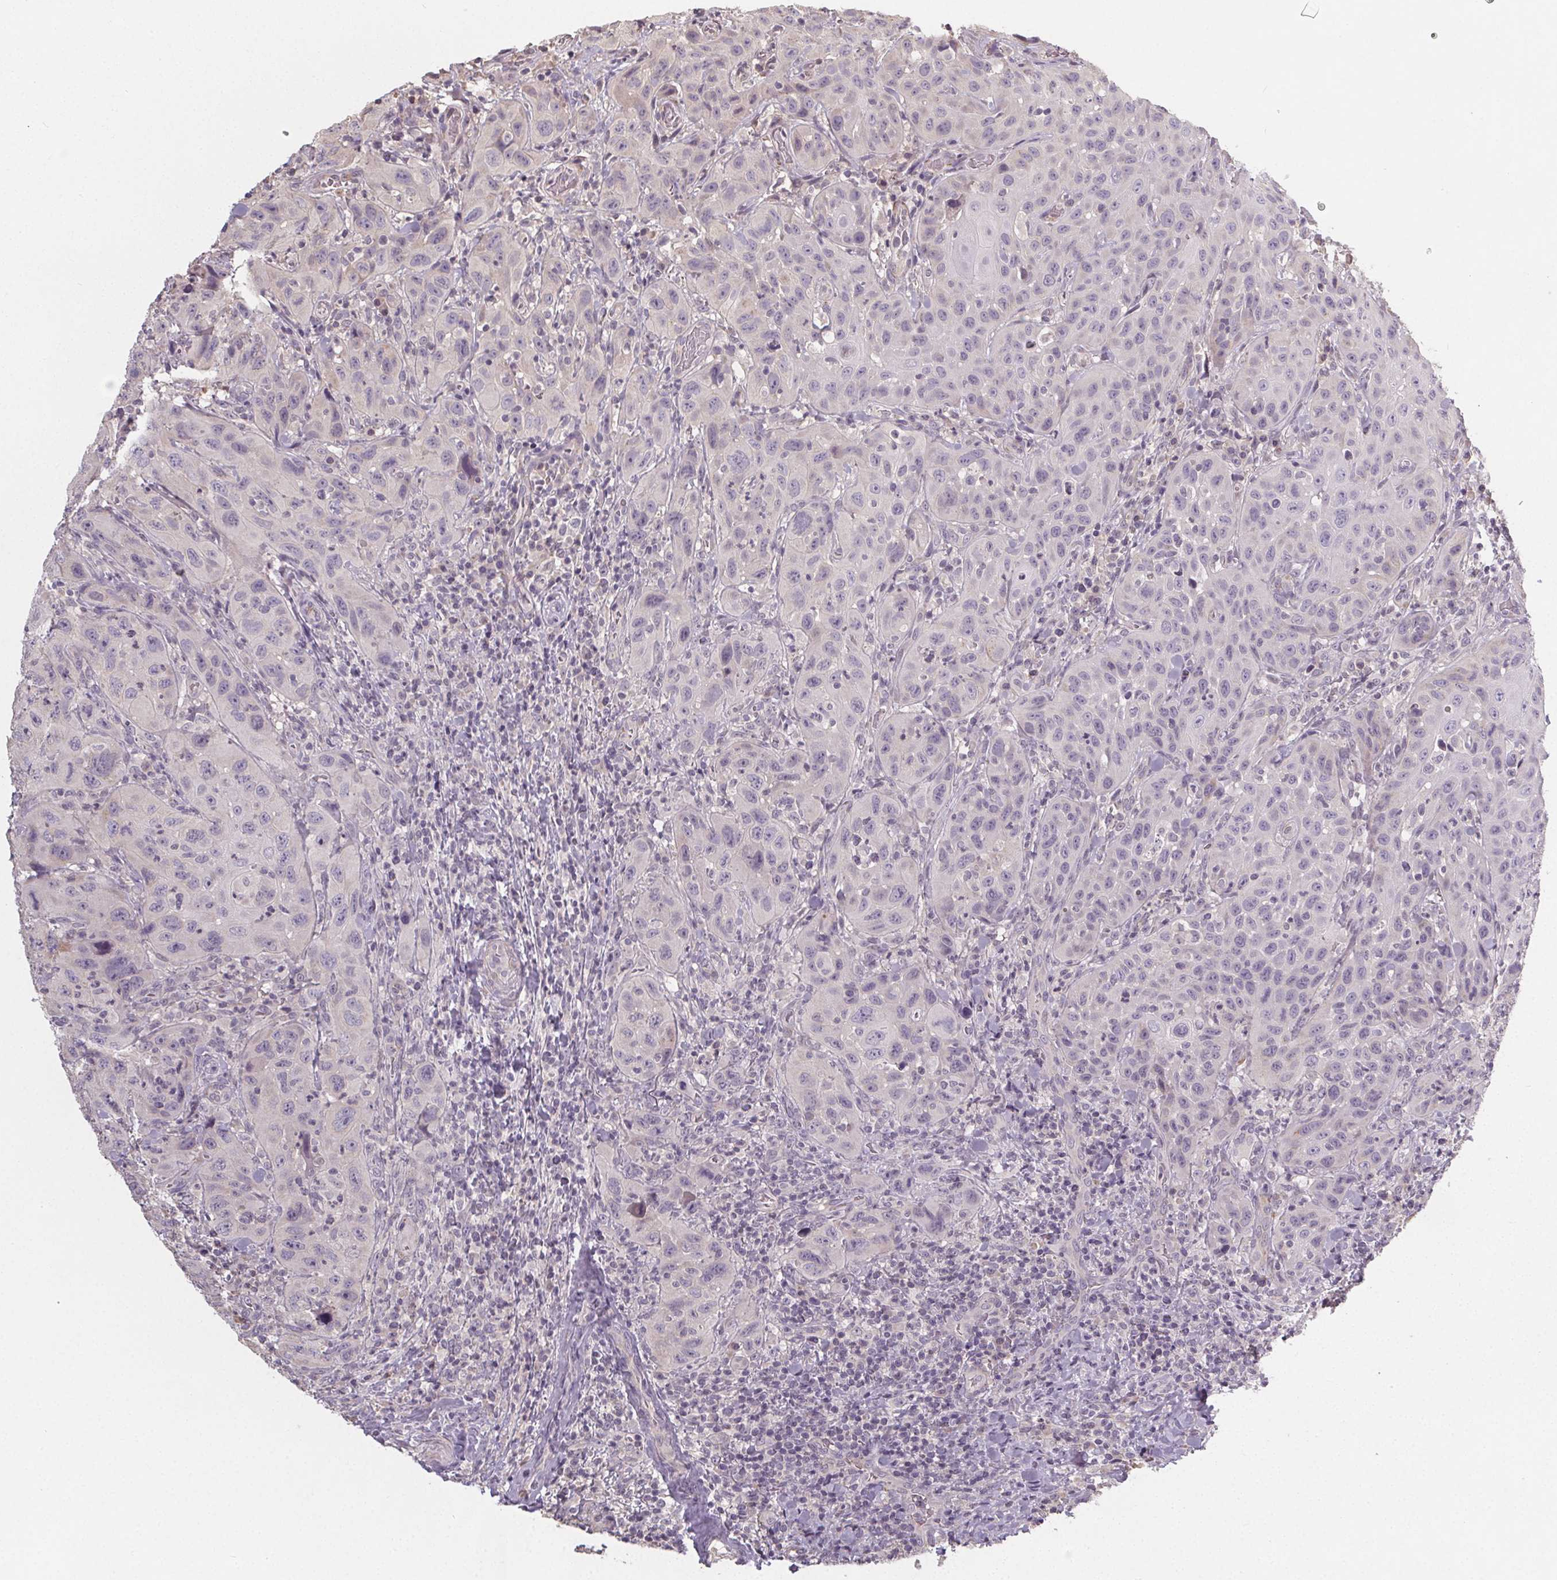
{"staining": {"intensity": "negative", "quantity": "none", "location": "none"}, "tissue": "head and neck cancer", "cell_type": "Tumor cells", "image_type": "cancer", "snomed": [{"axis": "morphology", "description": "Normal tissue, NOS"}, {"axis": "morphology", "description": "Squamous cell carcinoma, NOS"}, {"axis": "topography", "description": "Oral tissue"}, {"axis": "topography", "description": "Tounge, NOS"}, {"axis": "topography", "description": "Head-Neck"}], "caption": "IHC photomicrograph of head and neck cancer (squamous cell carcinoma) stained for a protein (brown), which exhibits no expression in tumor cells.", "gene": "SLC26A2", "patient": {"sex": "male", "age": 62}}